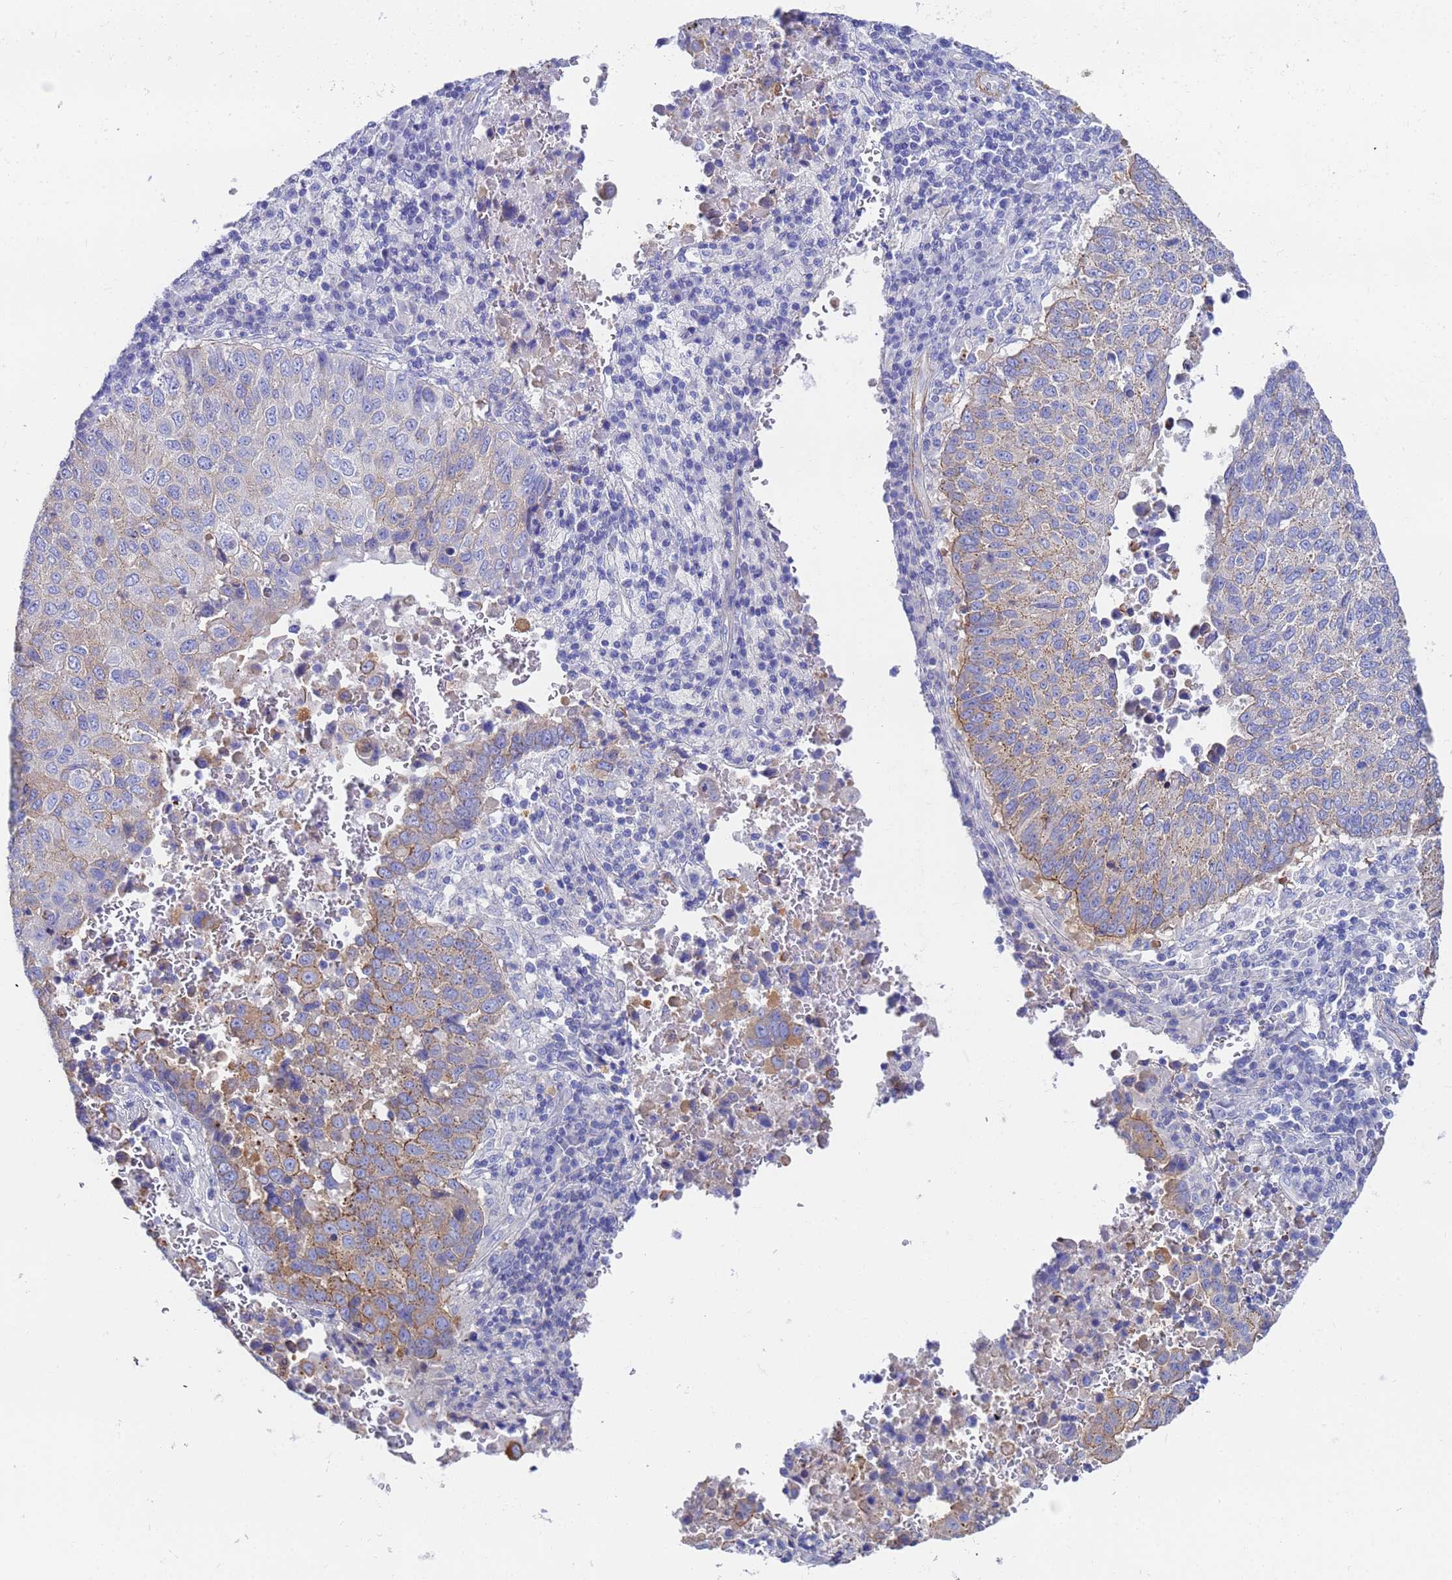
{"staining": {"intensity": "weak", "quantity": "25%-75%", "location": "cytoplasmic/membranous"}, "tissue": "lung cancer", "cell_type": "Tumor cells", "image_type": "cancer", "snomed": [{"axis": "morphology", "description": "Squamous cell carcinoma, NOS"}, {"axis": "topography", "description": "Lung"}], "caption": "A histopathology image of human lung cancer (squamous cell carcinoma) stained for a protein reveals weak cytoplasmic/membranous brown staining in tumor cells.", "gene": "RAB39B", "patient": {"sex": "male", "age": 73}}